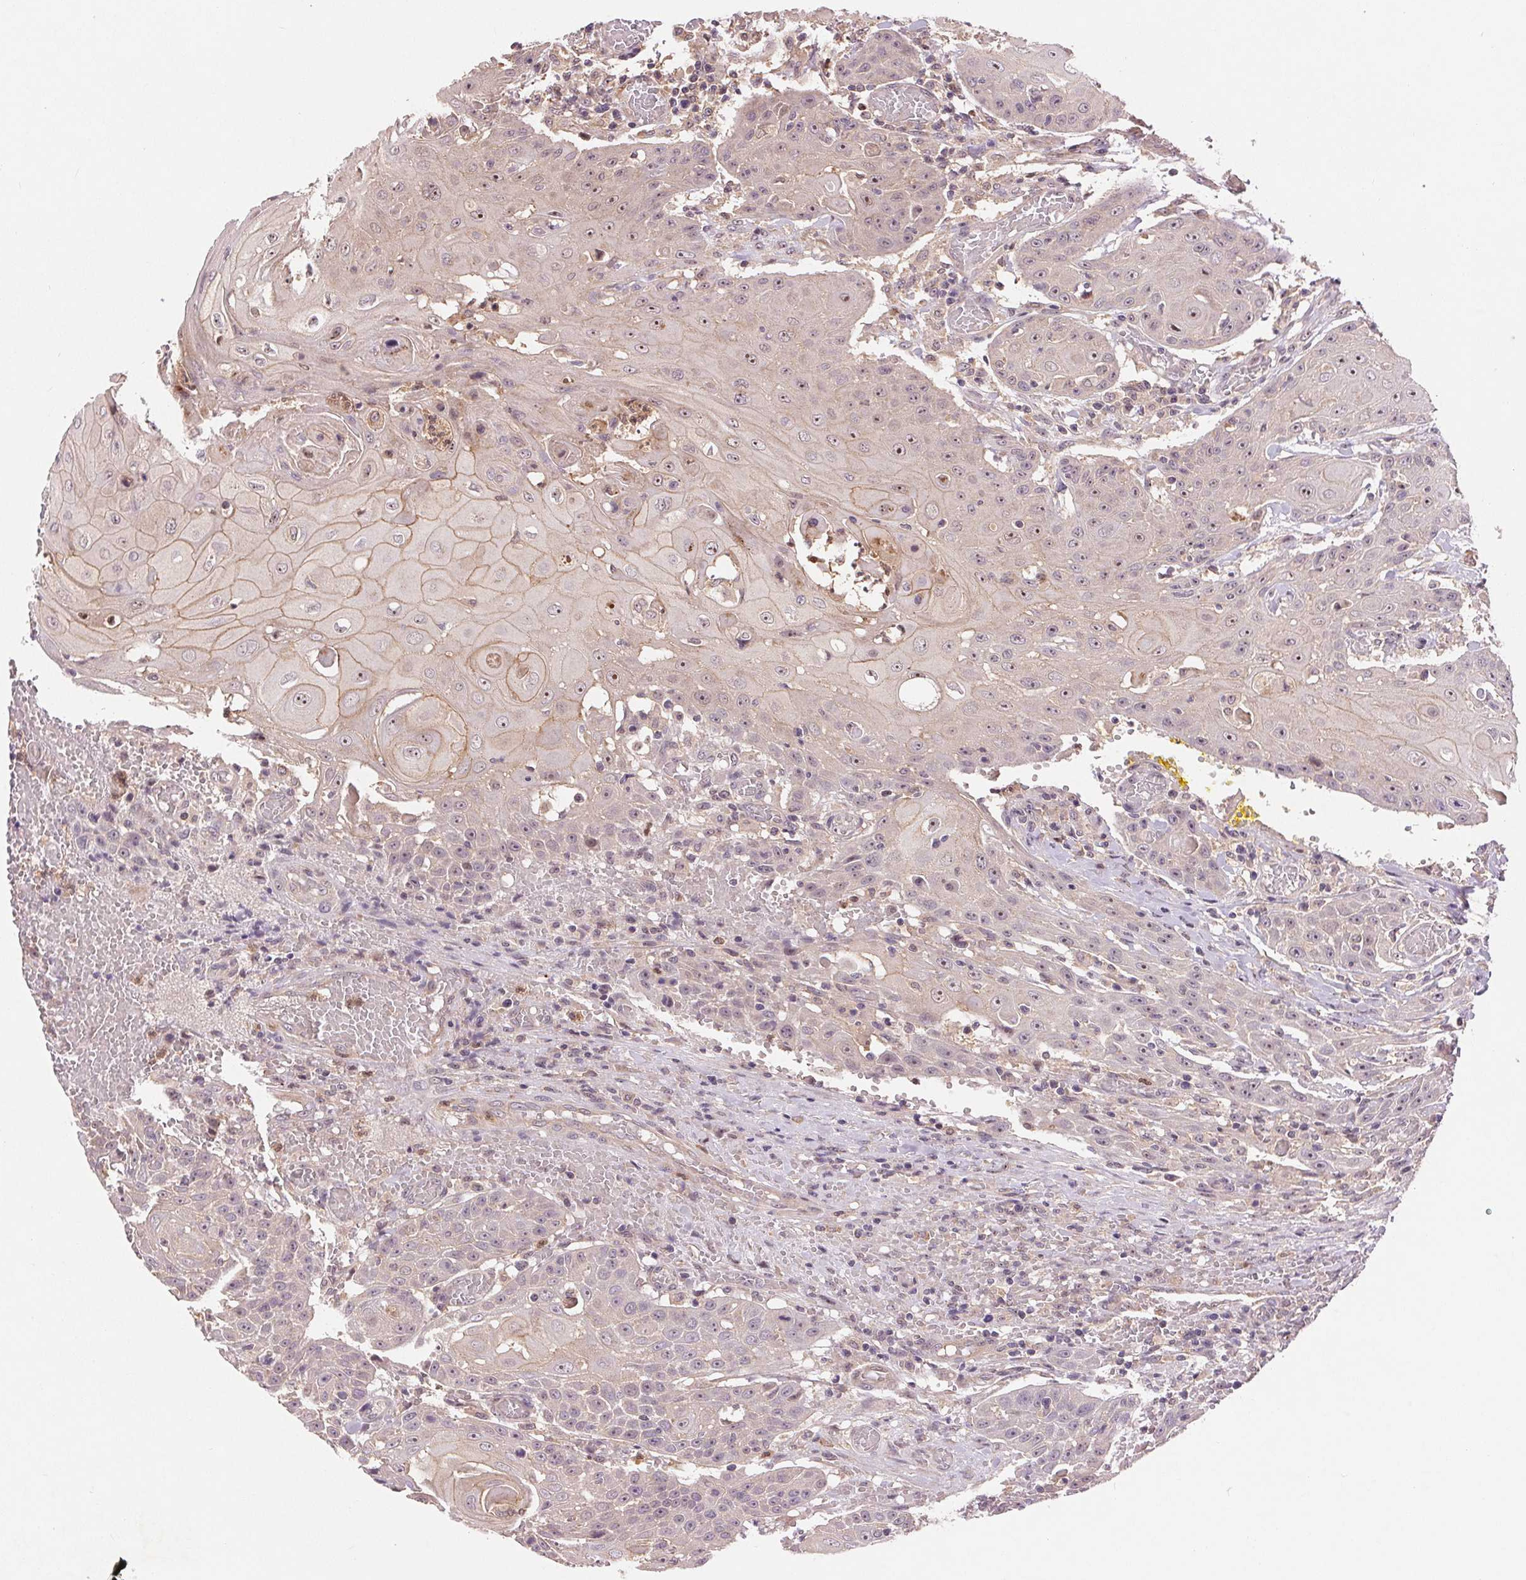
{"staining": {"intensity": "weak", "quantity": "<25%", "location": "cytoplasmic/membranous,nuclear"}, "tissue": "head and neck cancer", "cell_type": "Tumor cells", "image_type": "cancer", "snomed": [{"axis": "morphology", "description": "Normal tissue, NOS"}, {"axis": "morphology", "description": "Squamous cell carcinoma, NOS"}, {"axis": "topography", "description": "Oral tissue"}, {"axis": "topography", "description": "Head-Neck"}], "caption": "Tumor cells show no significant expression in head and neck cancer (squamous cell carcinoma). (Brightfield microscopy of DAB (3,3'-diaminobenzidine) IHC at high magnification).", "gene": "RANBP3L", "patient": {"sex": "female", "age": 55}}